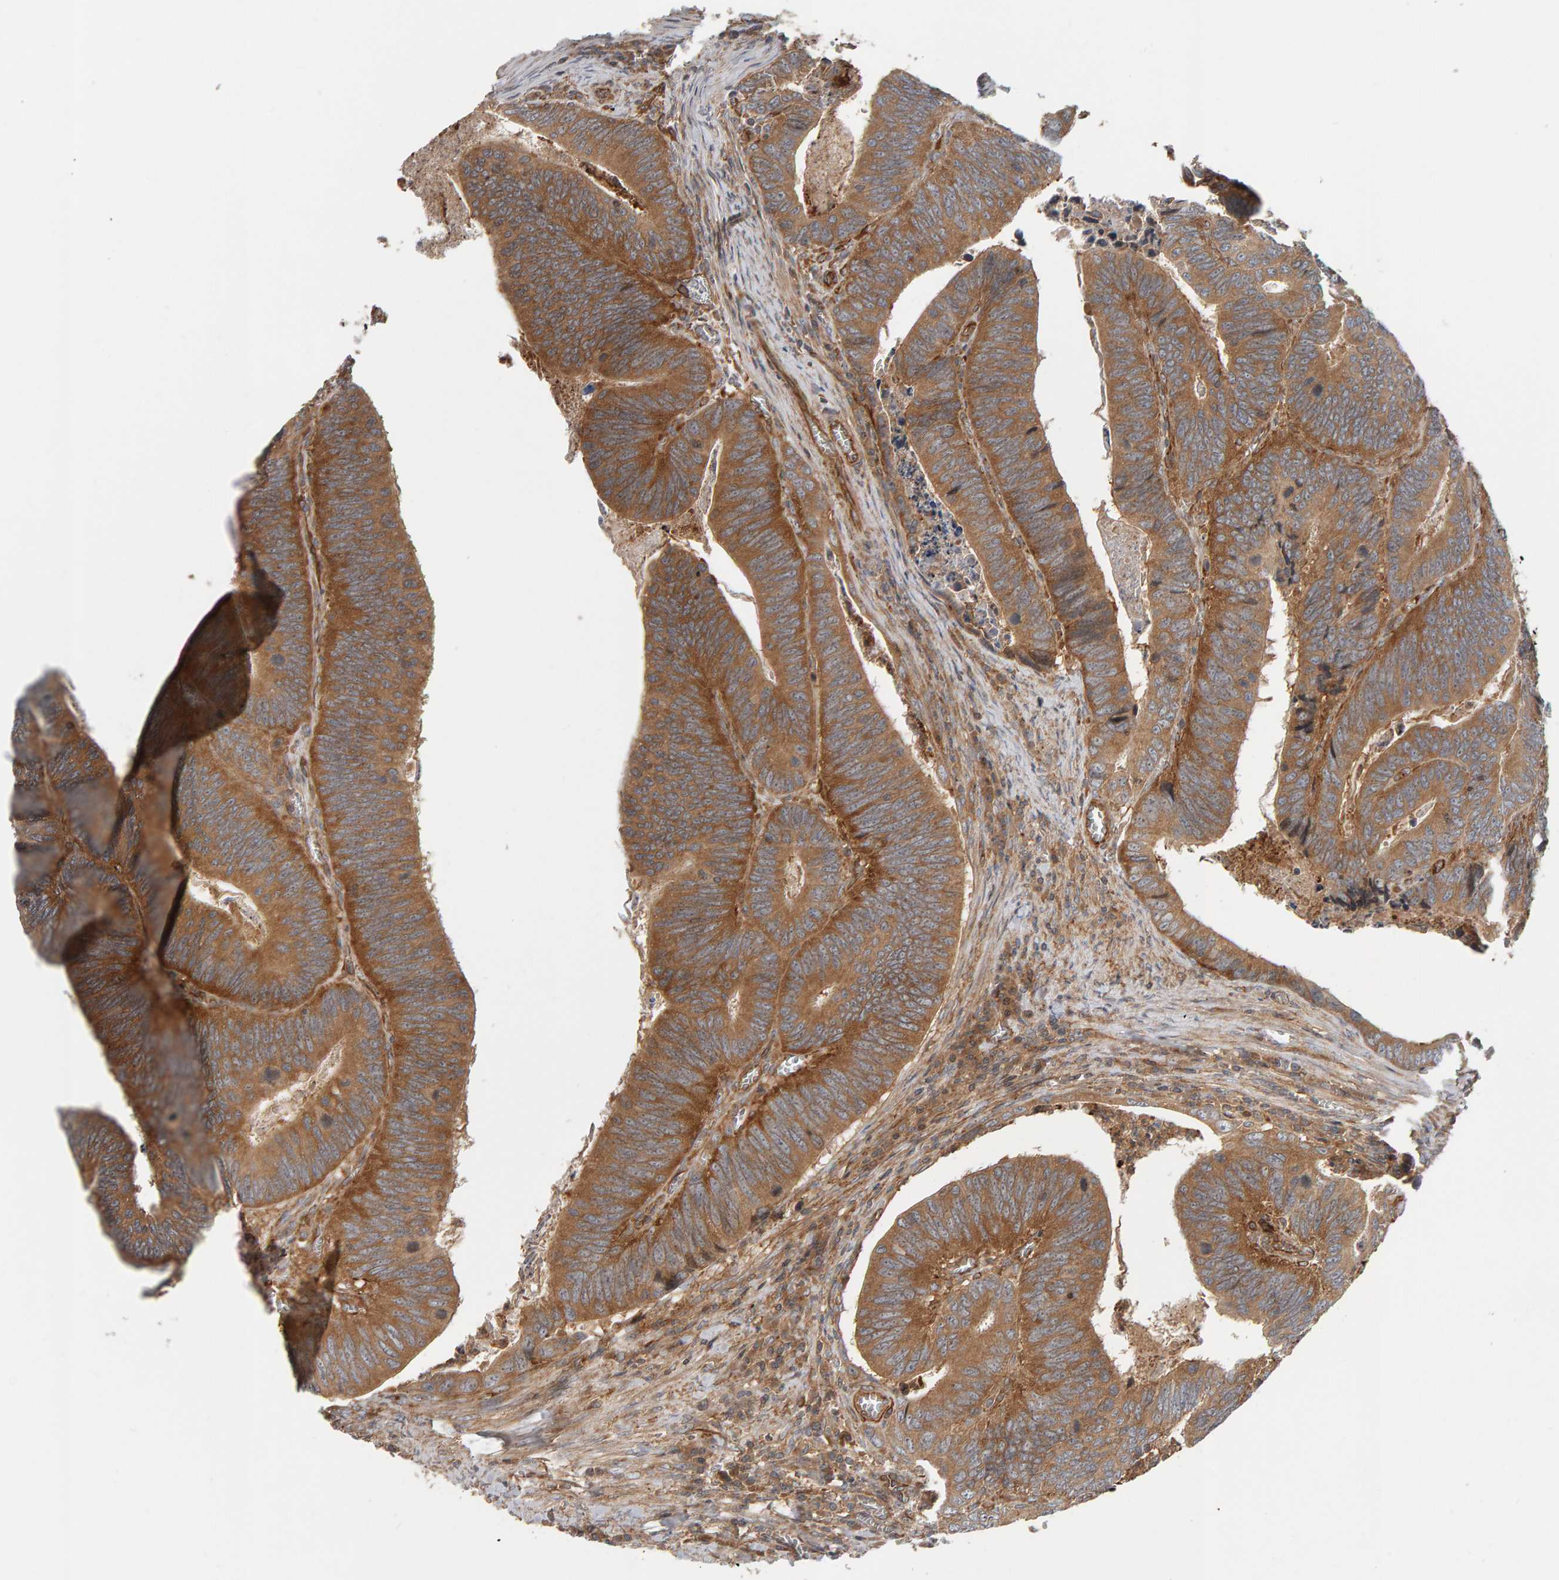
{"staining": {"intensity": "moderate", "quantity": ">75%", "location": "cytoplasmic/membranous"}, "tissue": "colorectal cancer", "cell_type": "Tumor cells", "image_type": "cancer", "snomed": [{"axis": "morphology", "description": "Inflammation, NOS"}, {"axis": "morphology", "description": "Adenocarcinoma, NOS"}, {"axis": "topography", "description": "Colon"}], "caption": "IHC (DAB (3,3'-diaminobenzidine)) staining of adenocarcinoma (colorectal) demonstrates moderate cytoplasmic/membranous protein staining in about >75% of tumor cells. (DAB = brown stain, brightfield microscopy at high magnification).", "gene": "C9orf72", "patient": {"sex": "male", "age": 72}}